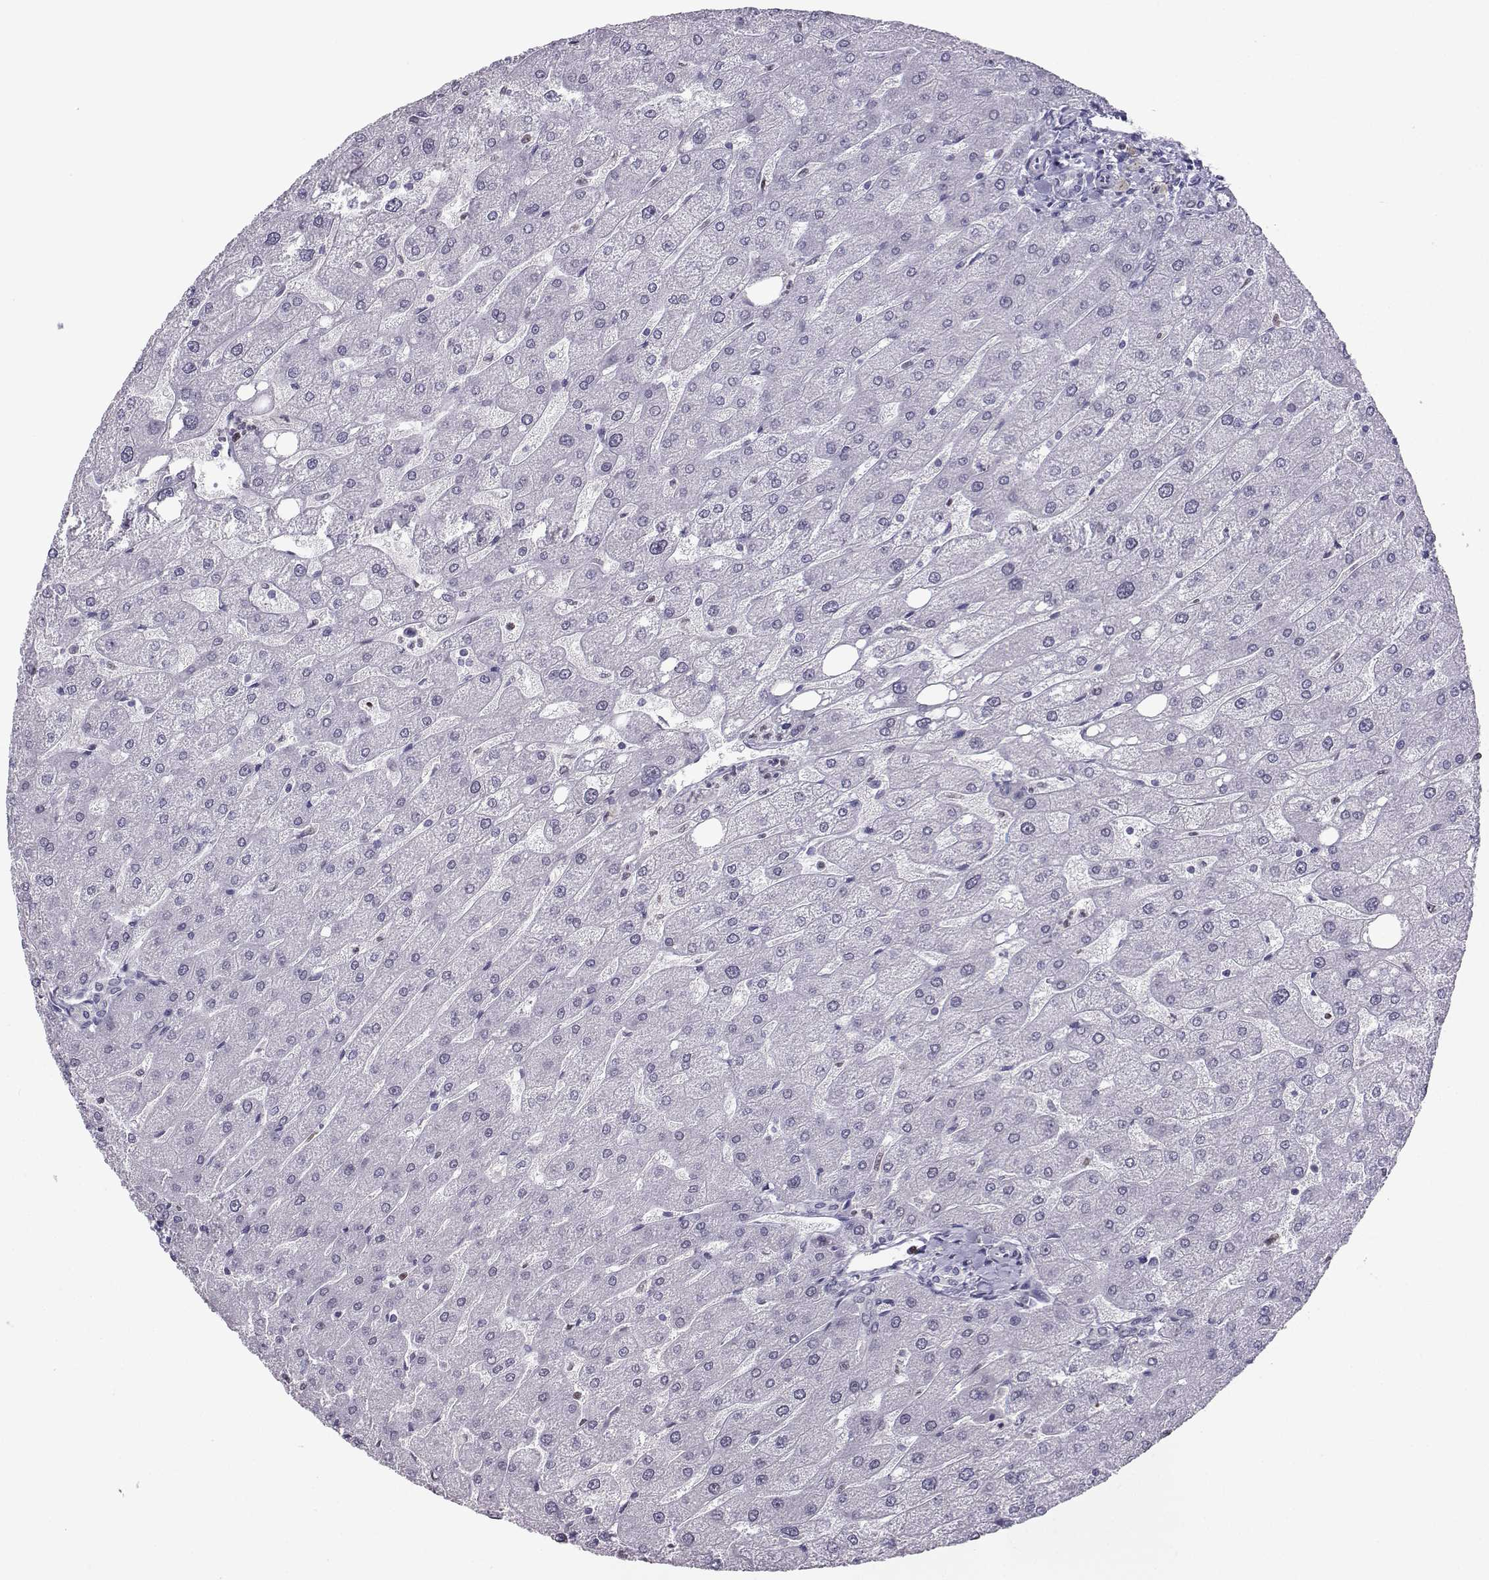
{"staining": {"intensity": "negative", "quantity": "none", "location": "none"}, "tissue": "liver", "cell_type": "Cholangiocytes", "image_type": "normal", "snomed": [{"axis": "morphology", "description": "Normal tissue, NOS"}, {"axis": "topography", "description": "Liver"}], "caption": "The photomicrograph demonstrates no significant staining in cholangiocytes of liver. Brightfield microscopy of IHC stained with DAB (3,3'-diaminobenzidine) (brown) and hematoxylin (blue), captured at high magnification.", "gene": "TEDC2", "patient": {"sex": "male", "age": 67}}